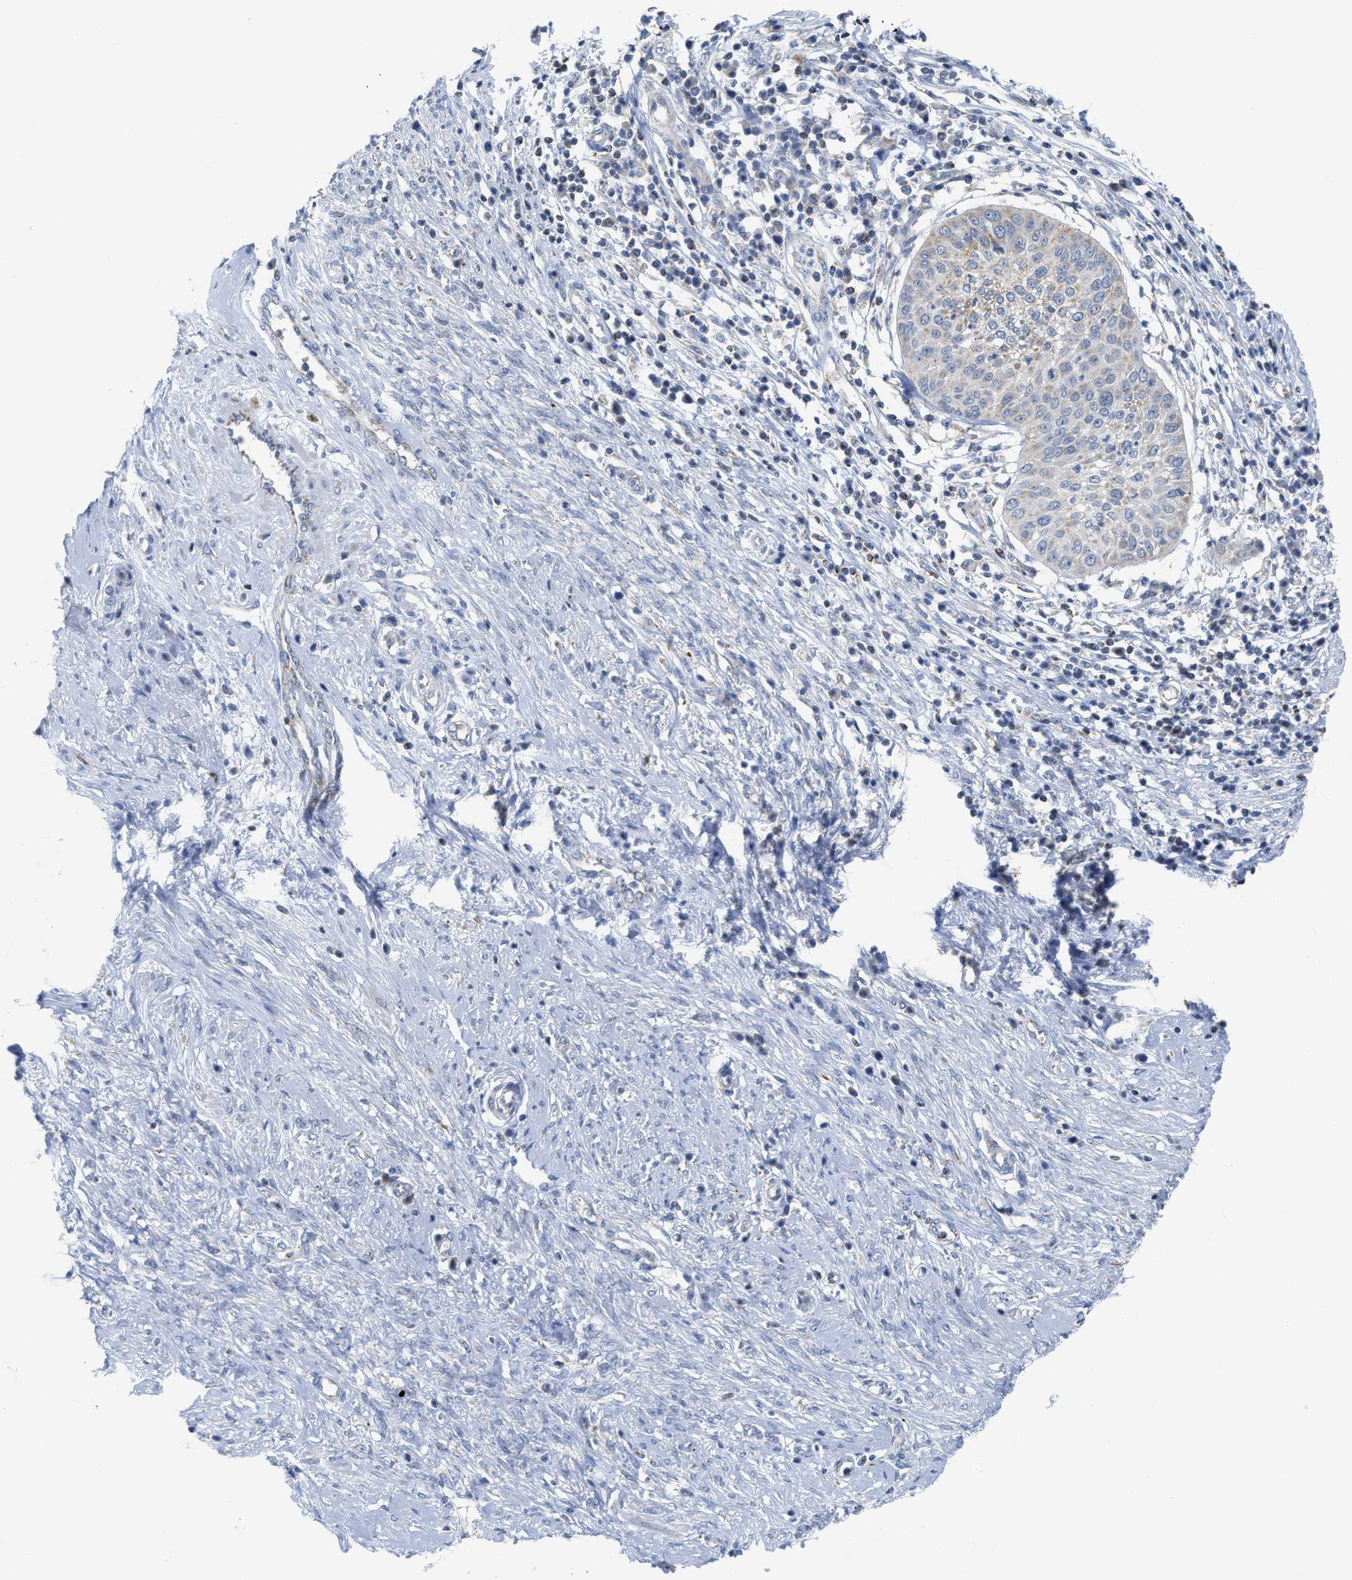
{"staining": {"intensity": "weak", "quantity": "25%-75%", "location": "cytoplasmic/membranous"}, "tissue": "cervical cancer", "cell_type": "Tumor cells", "image_type": "cancer", "snomed": [{"axis": "morphology", "description": "Normal tissue, NOS"}, {"axis": "morphology", "description": "Squamous cell carcinoma, NOS"}, {"axis": "topography", "description": "Cervix"}], "caption": "Squamous cell carcinoma (cervical) was stained to show a protein in brown. There is low levels of weak cytoplasmic/membranous staining in about 25%-75% of tumor cells.", "gene": "GATD3", "patient": {"sex": "female", "age": 39}}